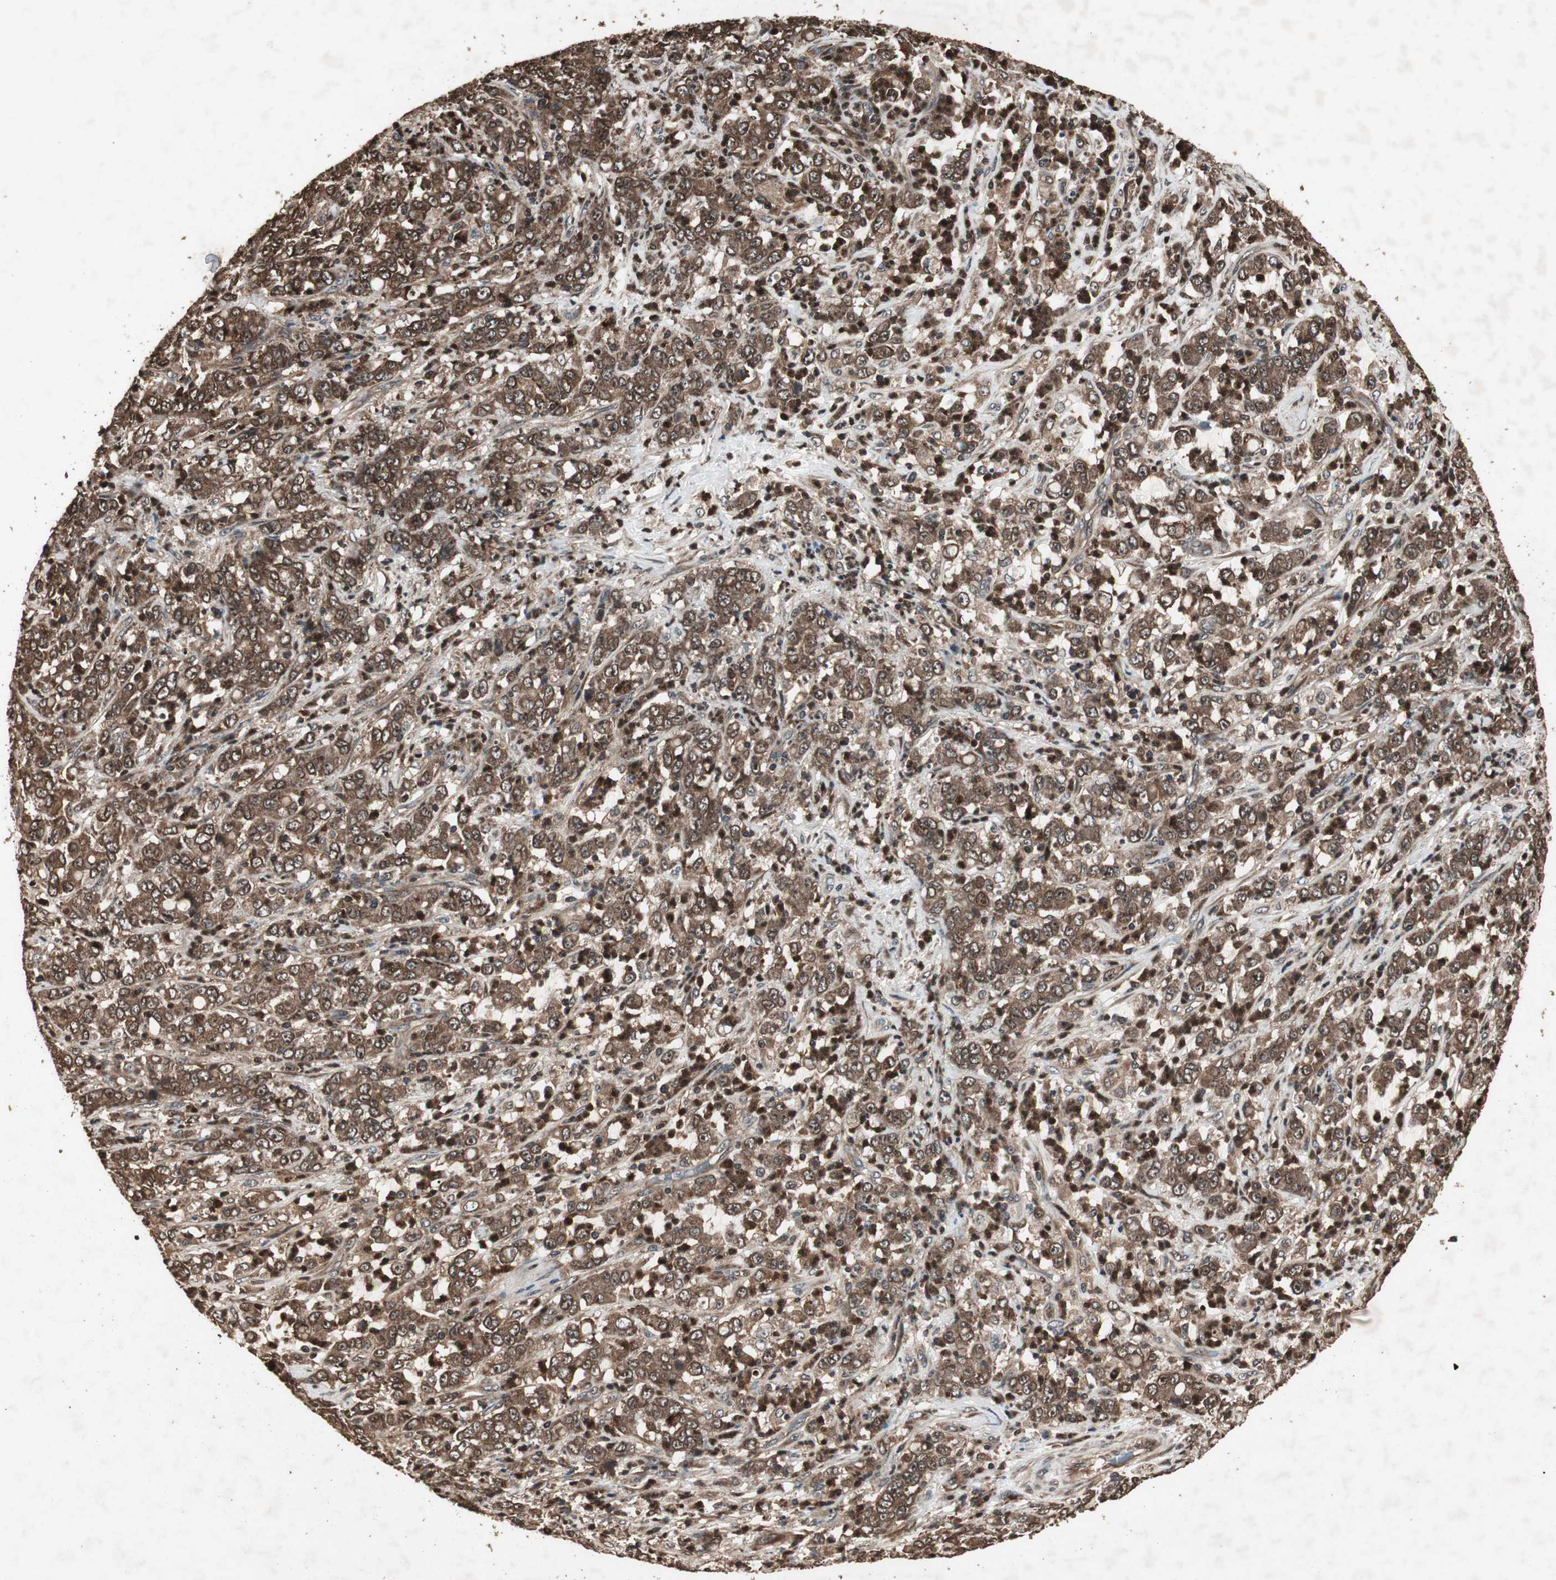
{"staining": {"intensity": "strong", "quantity": ">75%", "location": "cytoplasmic/membranous"}, "tissue": "stomach cancer", "cell_type": "Tumor cells", "image_type": "cancer", "snomed": [{"axis": "morphology", "description": "Adenocarcinoma, NOS"}, {"axis": "topography", "description": "Stomach, lower"}], "caption": "IHC micrograph of stomach cancer (adenocarcinoma) stained for a protein (brown), which demonstrates high levels of strong cytoplasmic/membranous positivity in about >75% of tumor cells.", "gene": "LAMTOR5", "patient": {"sex": "female", "age": 71}}